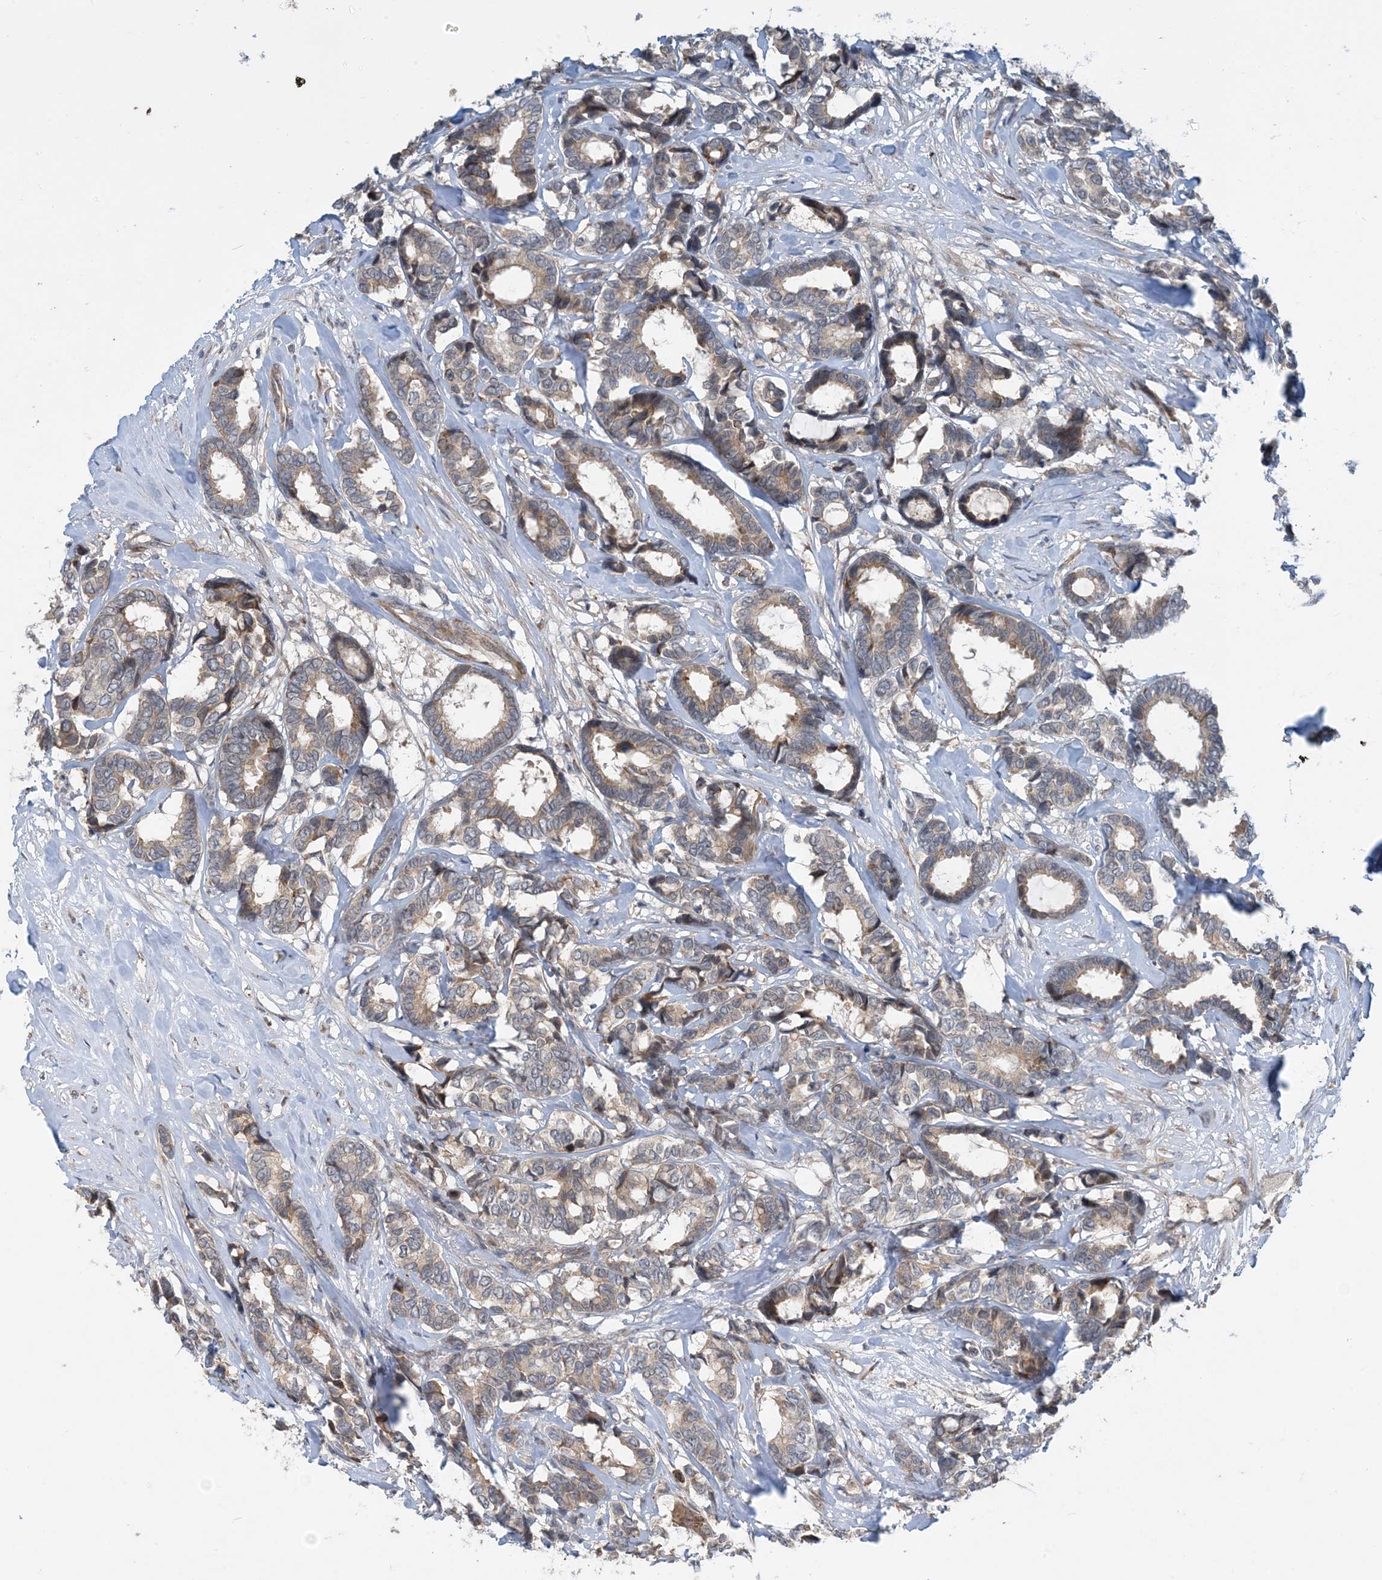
{"staining": {"intensity": "weak", "quantity": ">75%", "location": "cytoplasmic/membranous"}, "tissue": "breast cancer", "cell_type": "Tumor cells", "image_type": "cancer", "snomed": [{"axis": "morphology", "description": "Duct carcinoma"}, {"axis": "topography", "description": "Breast"}], "caption": "Tumor cells display weak cytoplasmic/membranous positivity in about >75% of cells in breast cancer.", "gene": "PHOSPHO2", "patient": {"sex": "female", "age": 87}}